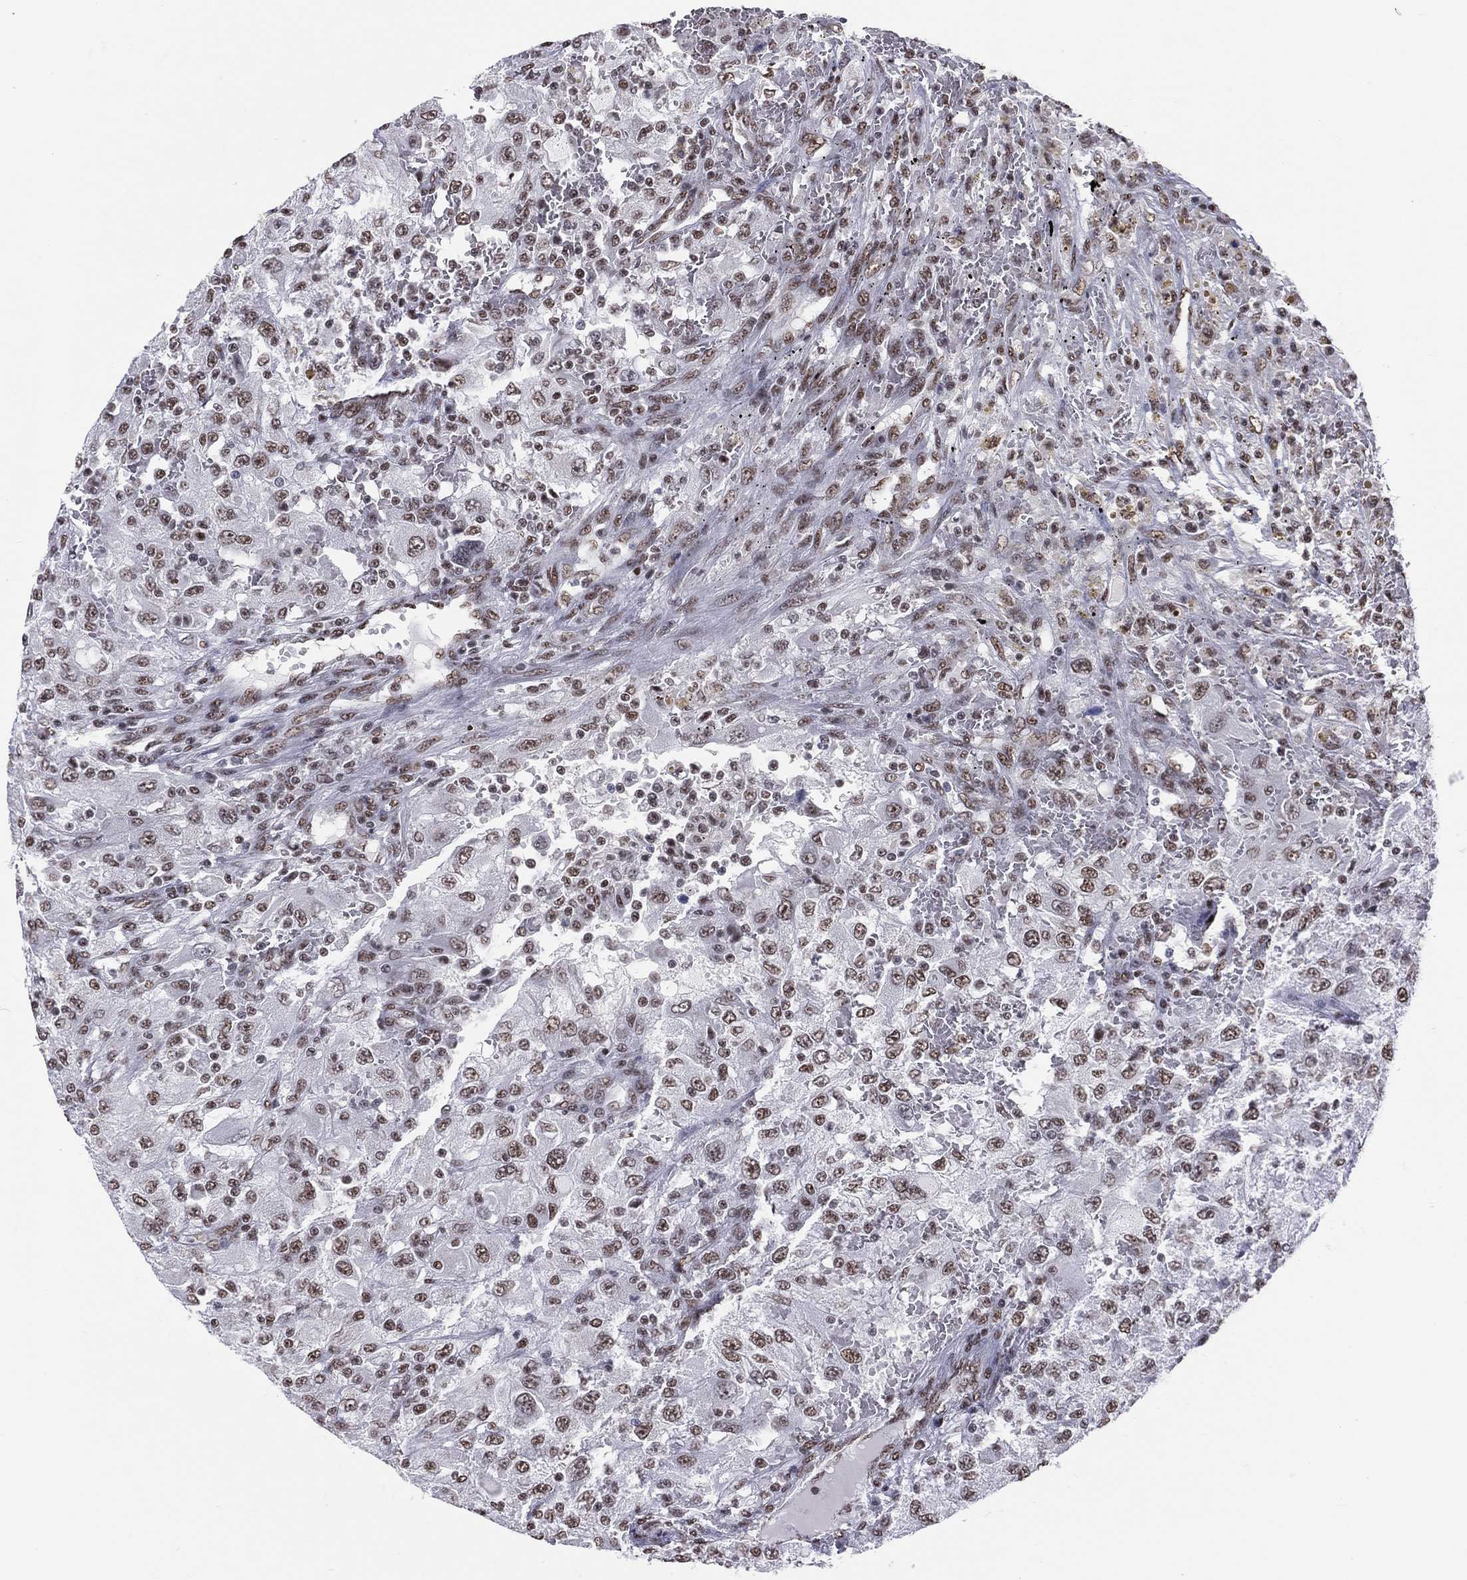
{"staining": {"intensity": "moderate", "quantity": ">75%", "location": "nuclear"}, "tissue": "renal cancer", "cell_type": "Tumor cells", "image_type": "cancer", "snomed": [{"axis": "morphology", "description": "Adenocarcinoma, NOS"}, {"axis": "topography", "description": "Kidney"}], "caption": "Renal cancer (adenocarcinoma) stained with a brown dye reveals moderate nuclear positive positivity in about >75% of tumor cells.", "gene": "ZNF7", "patient": {"sex": "female", "age": 67}}